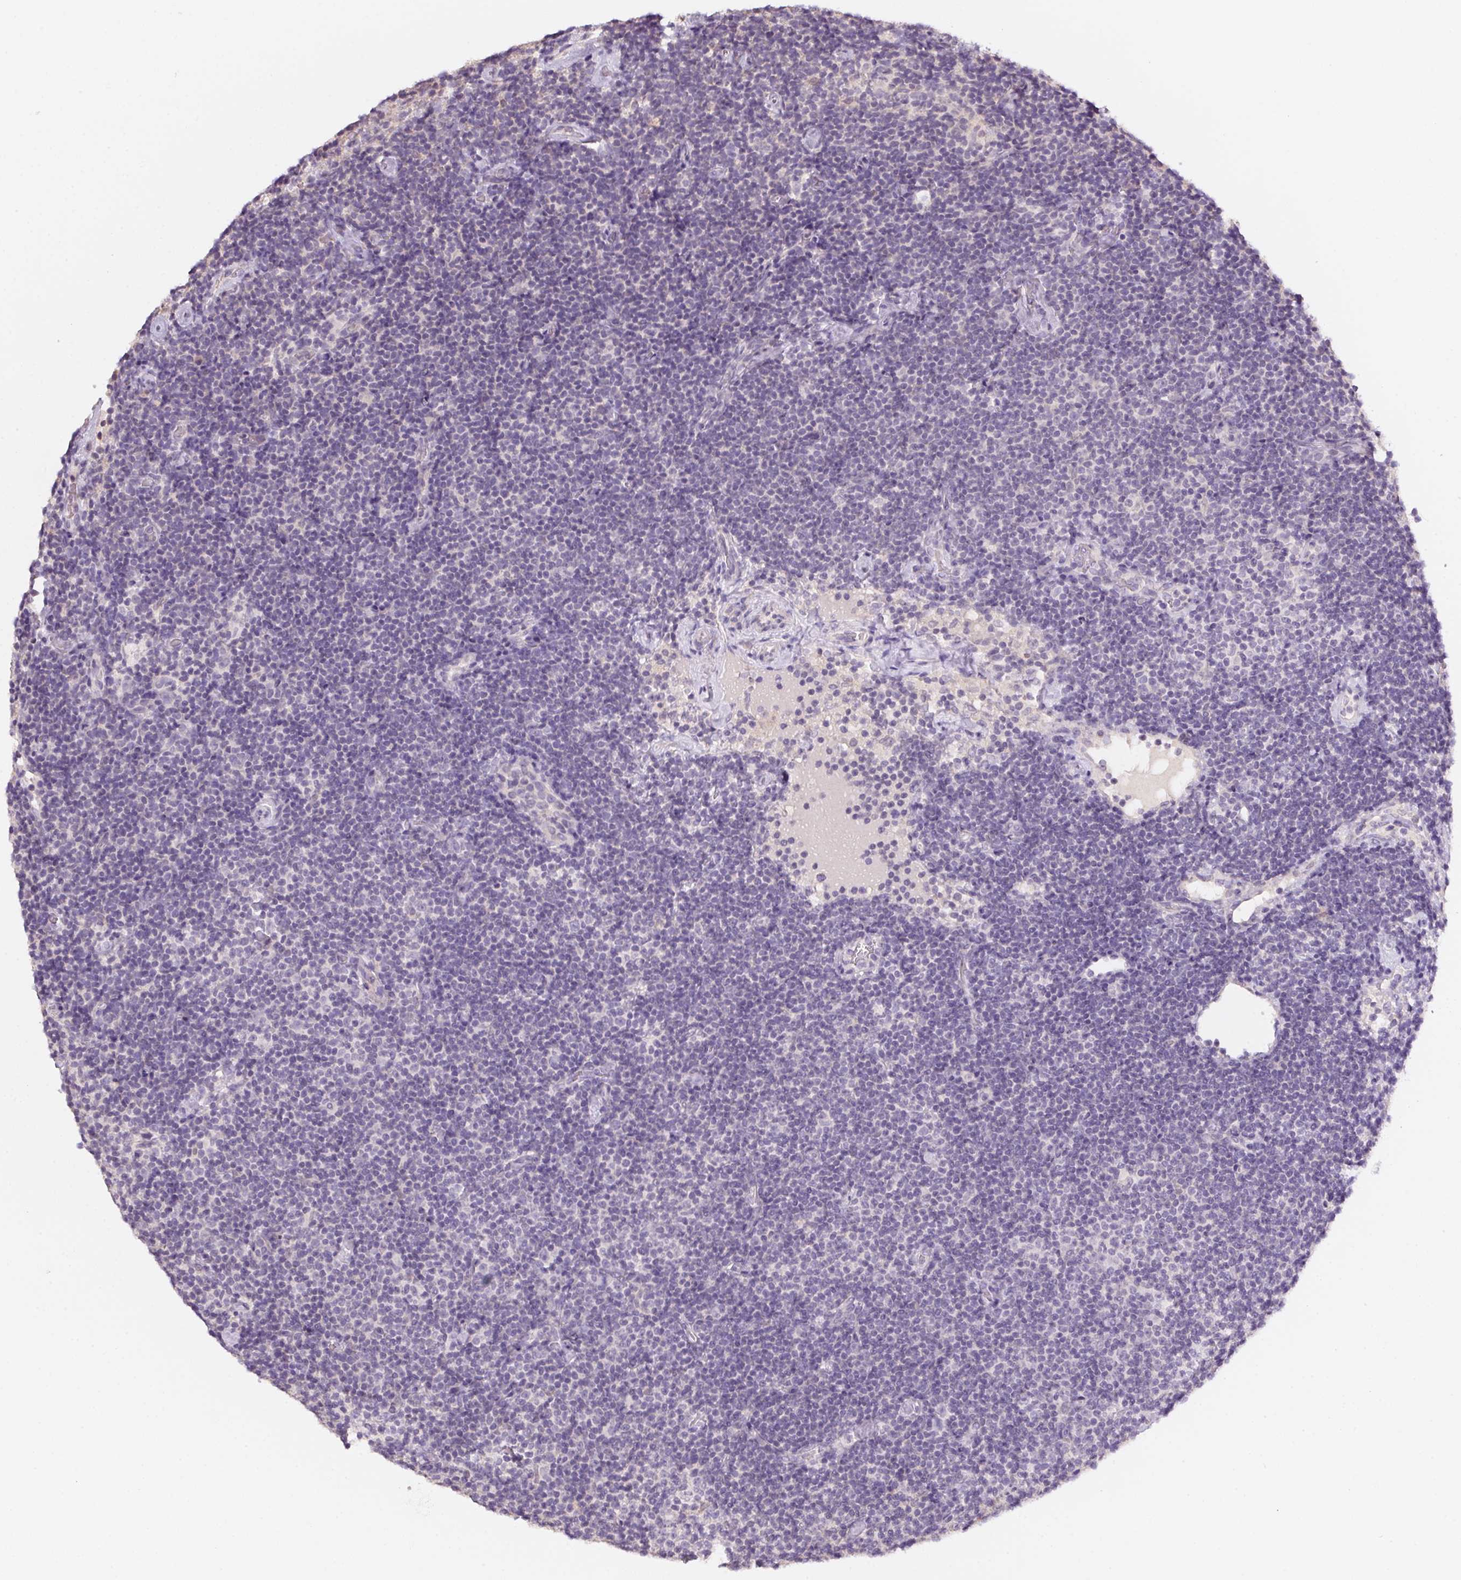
{"staining": {"intensity": "negative", "quantity": "none", "location": "none"}, "tissue": "lymphoma", "cell_type": "Tumor cells", "image_type": "cancer", "snomed": [{"axis": "morphology", "description": "Malignant lymphoma, non-Hodgkin's type, Low grade"}, {"axis": "topography", "description": "Lymph node"}], "caption": "Malignant lymphoma, non-Hodgkin's type (low-grade) was stained to show a protein in brown. There is no significant expression in tumor cells.", "gene": "ALDH8A1", "patient": {"sex": "male", "age": 81}}